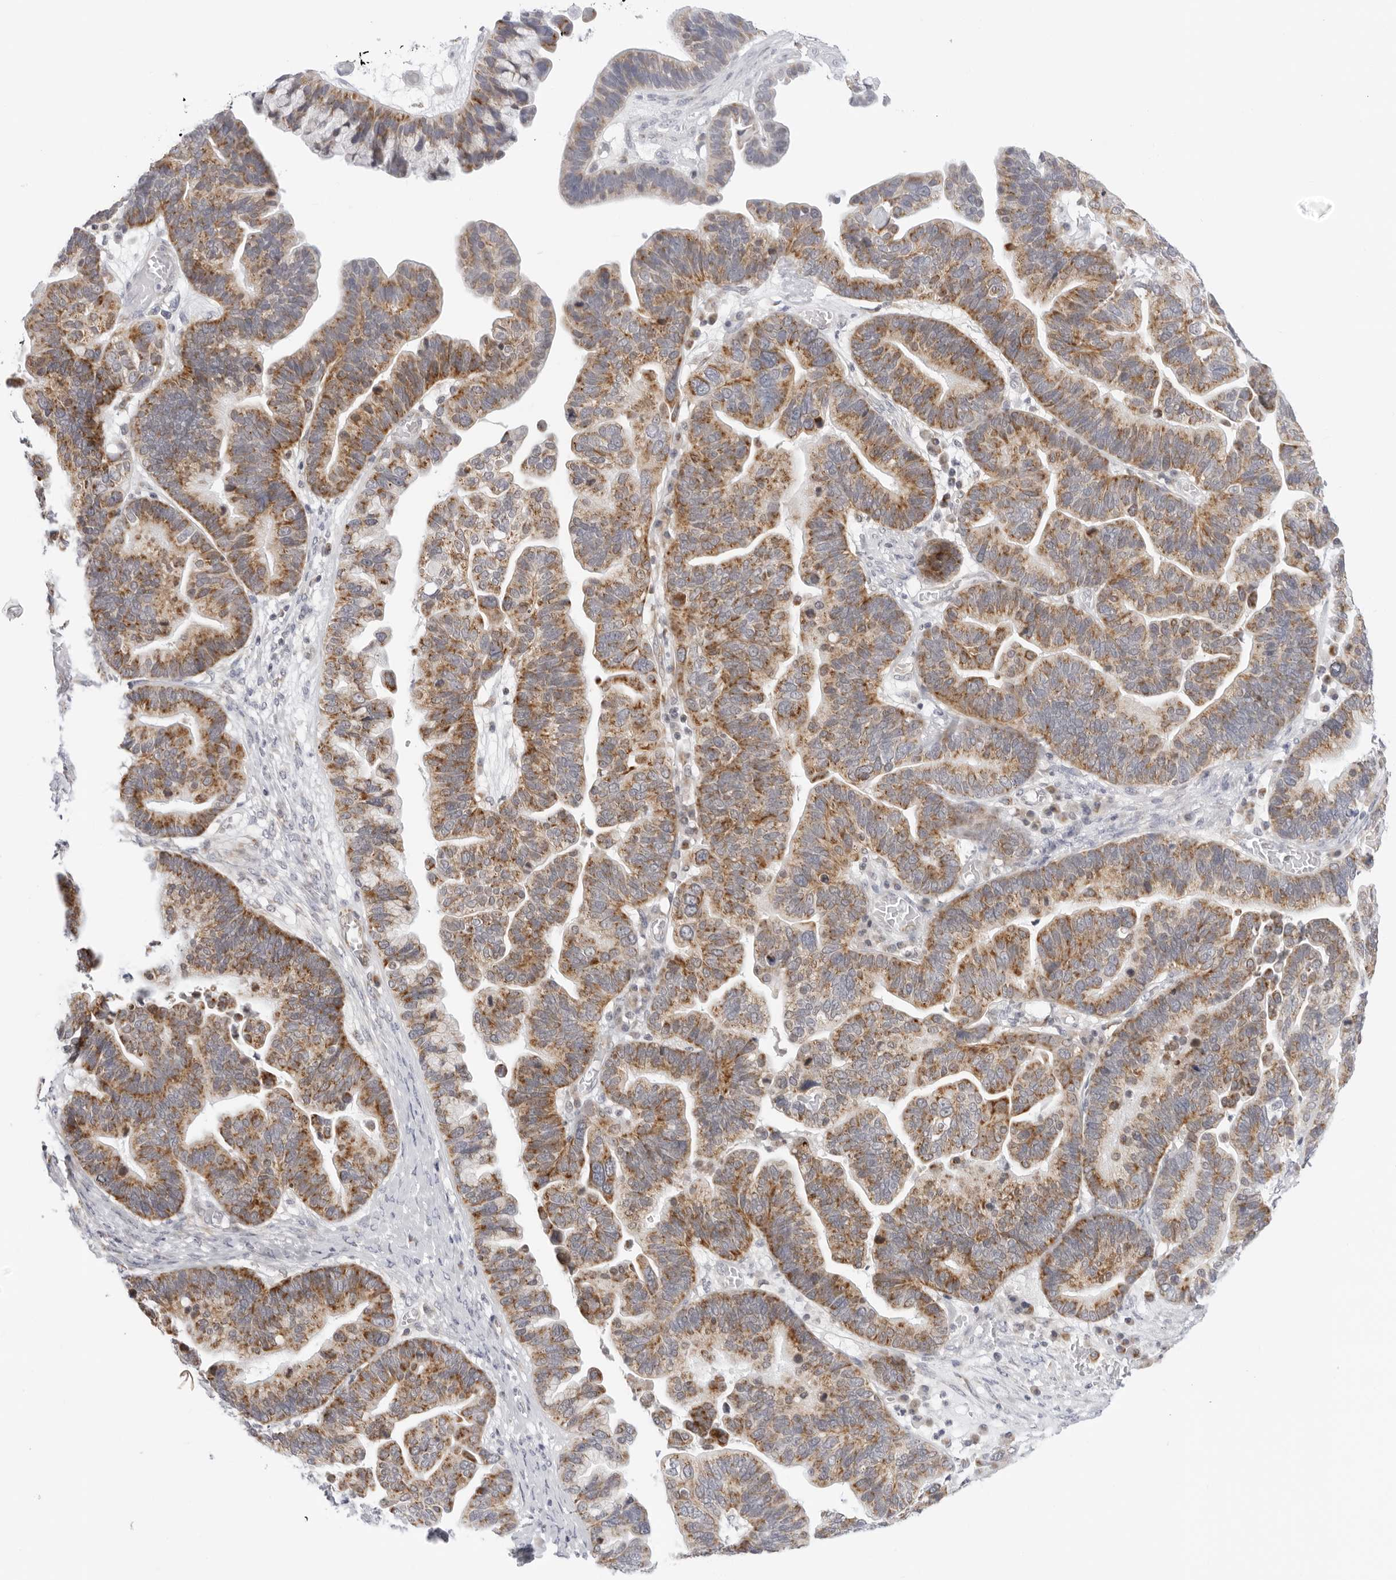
{"staining": {"intensity": "moderate", "quantity": ">75%", "location": "cytoplasmic/membranous"}, "tissue": "ovarian cancer", "cell_type": "Tumor cells", "image_type": "cancer", "snomed": [{"axis": "morphology", "description": "Cystadenocarcinoma, serous, NOS"}, {"axis": "topography", "description": "Ovary"}], "caption": "High-magnification brightfield microscopy of ovarian cancer (serous cystadenocarcinoma) stained with DAB (brown) and counterstained with hematoxylin (blue). tumor cells exhibit moderate cytoplasmic/membranous expression is seen in about>75% of cells.", "gene": "CIART", "patient": {"sex": "female", "age": 56}}